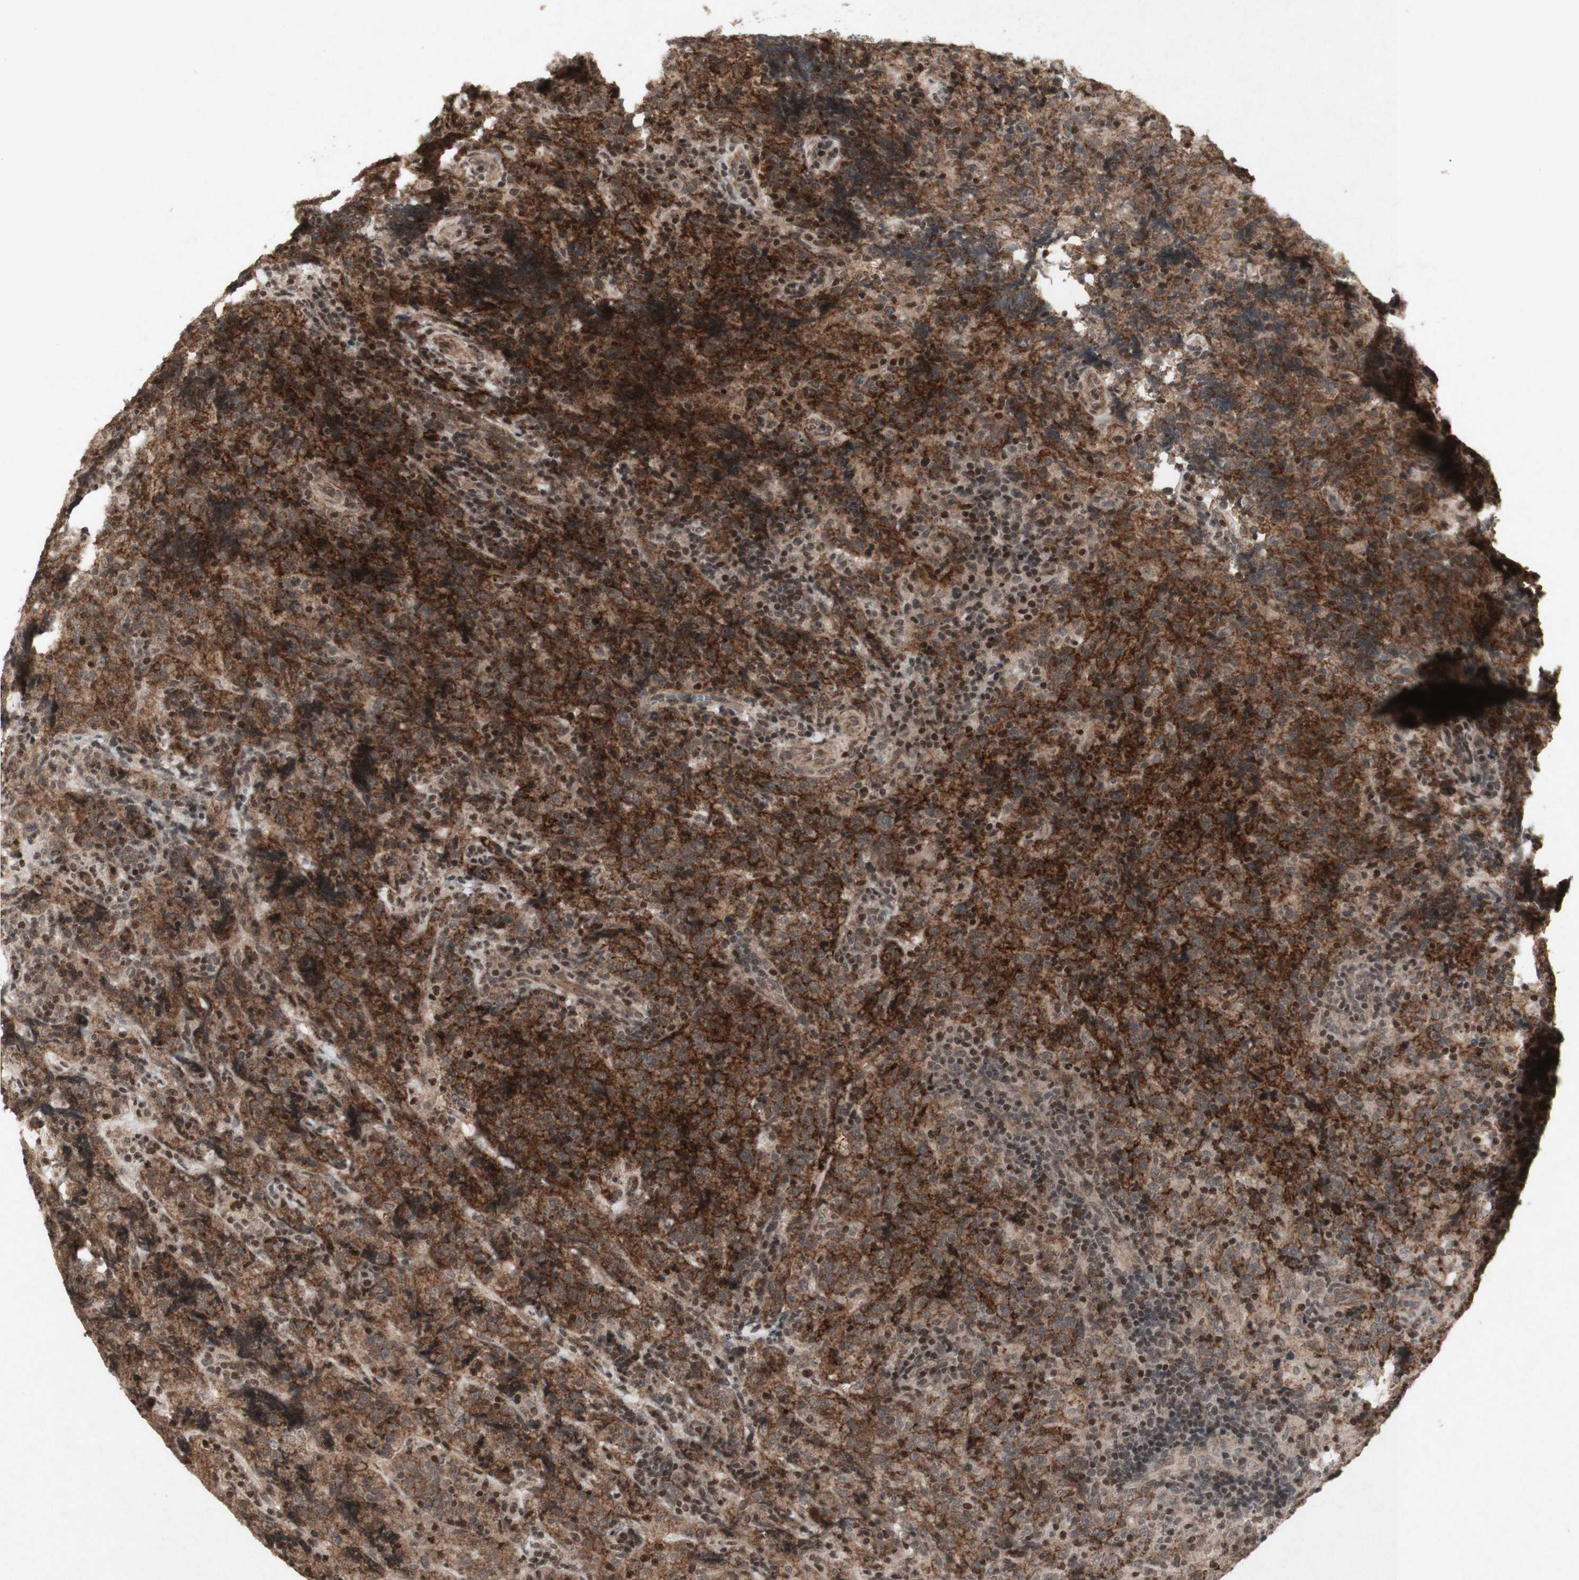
{"staining": {"intensity": "strong", "quantity": ">75%", "location": "cytoplasmic/membranous"}, "tissue": "lymphoma", "cell_type": "Tumor cells", "image_type": "cancer", "snomed": [{"axis": "morphology", "description": "Malignant lymphoma, non-Hodgkin's type, High grade"}, {"axis": "topography", "description": "Tonsil"}], "caption": "Protein expression by immunohistochemistry (IHC) demonstrates strong cytoplasmic/membranous expression in about >75% of tumor cells in lymphoma.", "gene": "PLXNA1", "patient": {"sex": "female", "age": 36}}